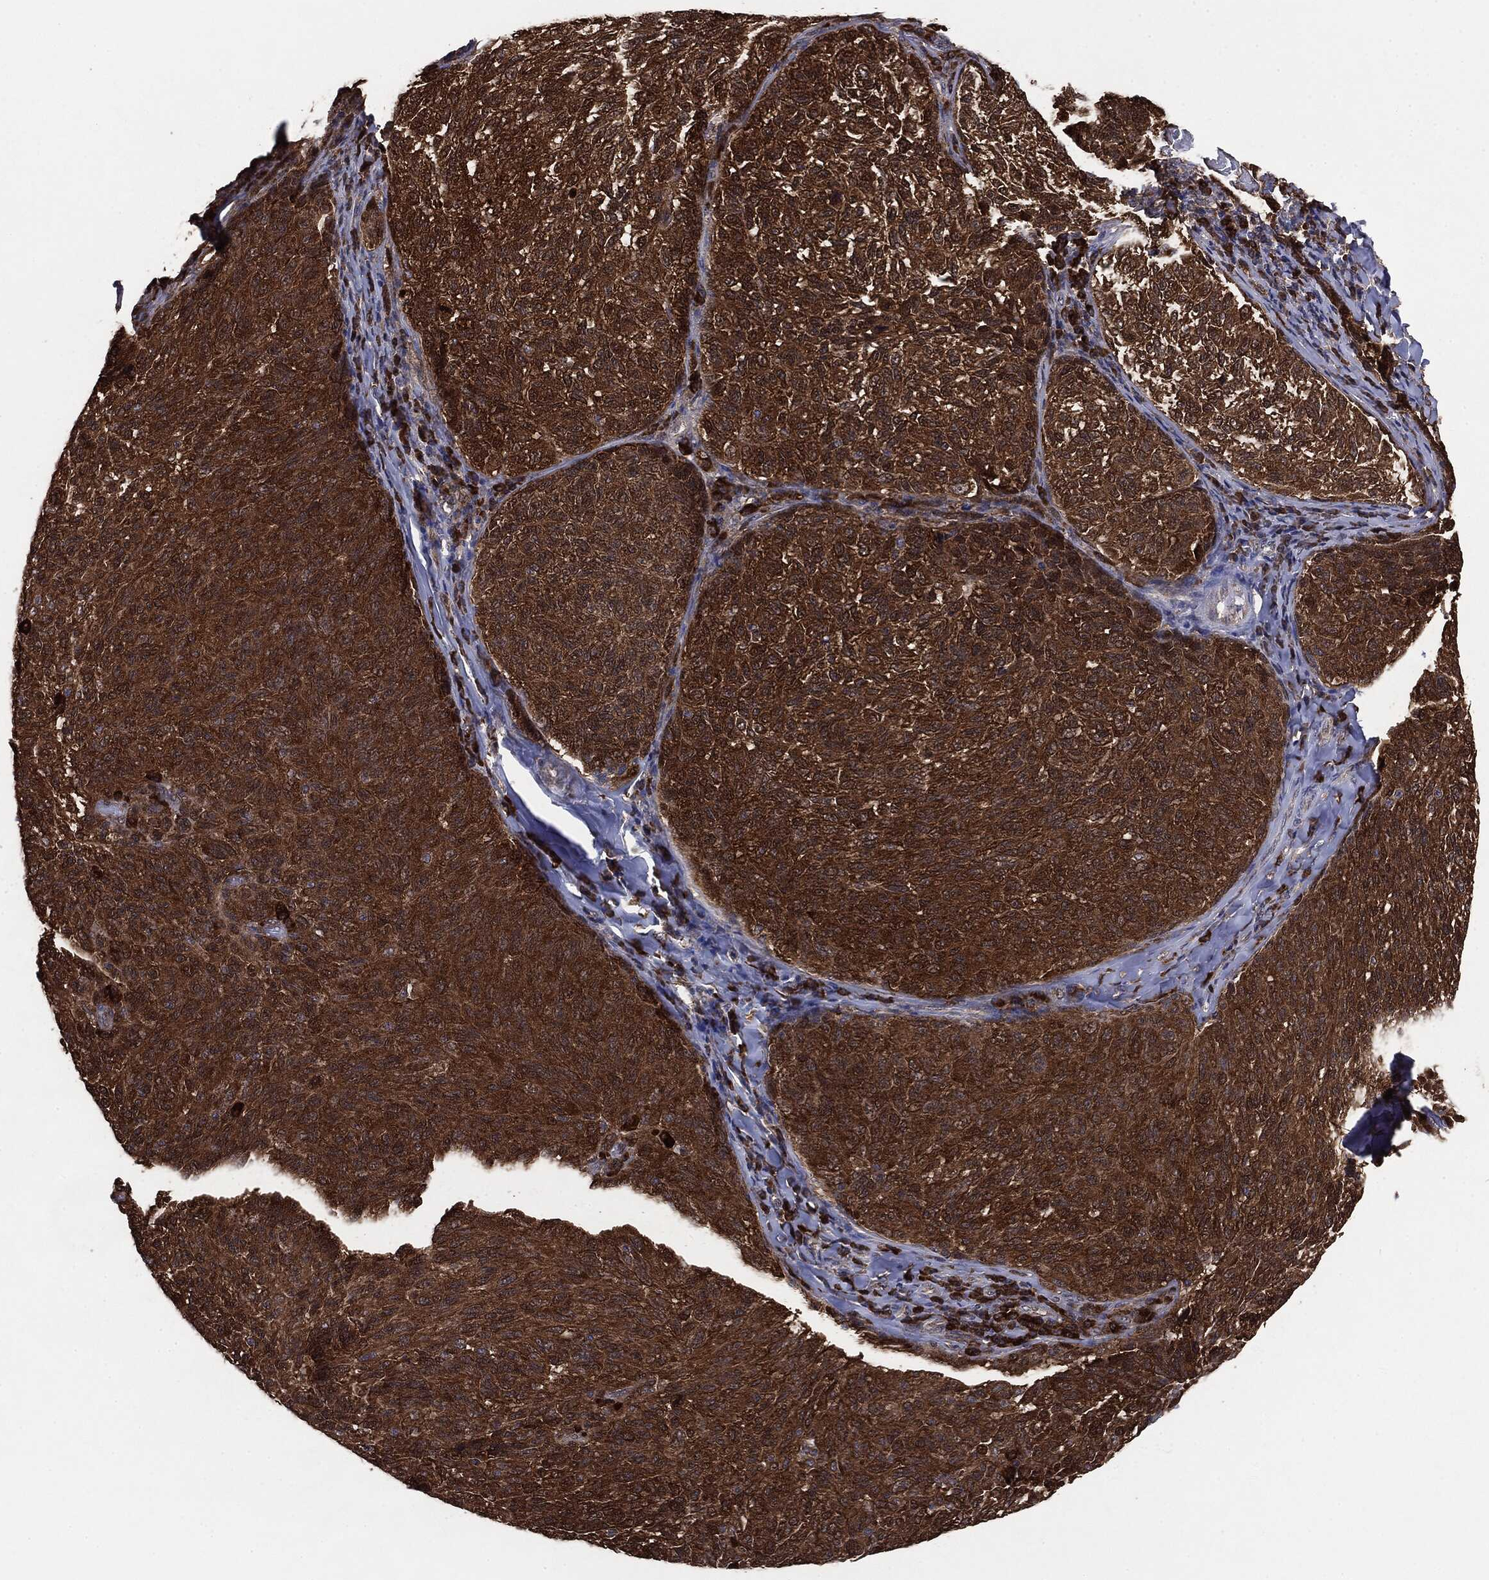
{"staining": {"intensity": "strong", "quantity": ">75%", "location": "cytoplasmic/membranous"}, "tissue": "melanoma", "cell_type": "Tumor cells", "image_type": "cancer", "snomed": [{"axis": "morphology", "description": "Malignant melanoma, NOS"}, {"axis": "topography", "description": "Skin"}], "caption": "Malignant melanoma tissue shows strong cytoplasmic/membranous expression in about >75% of tumor cells The staining is performed using DAB brown chromogen to label protein expression. The nuclei are counter-stained blue using hematoxylin.", "gene": "NME1", "patient": {"sex": "female", "age": 73}}